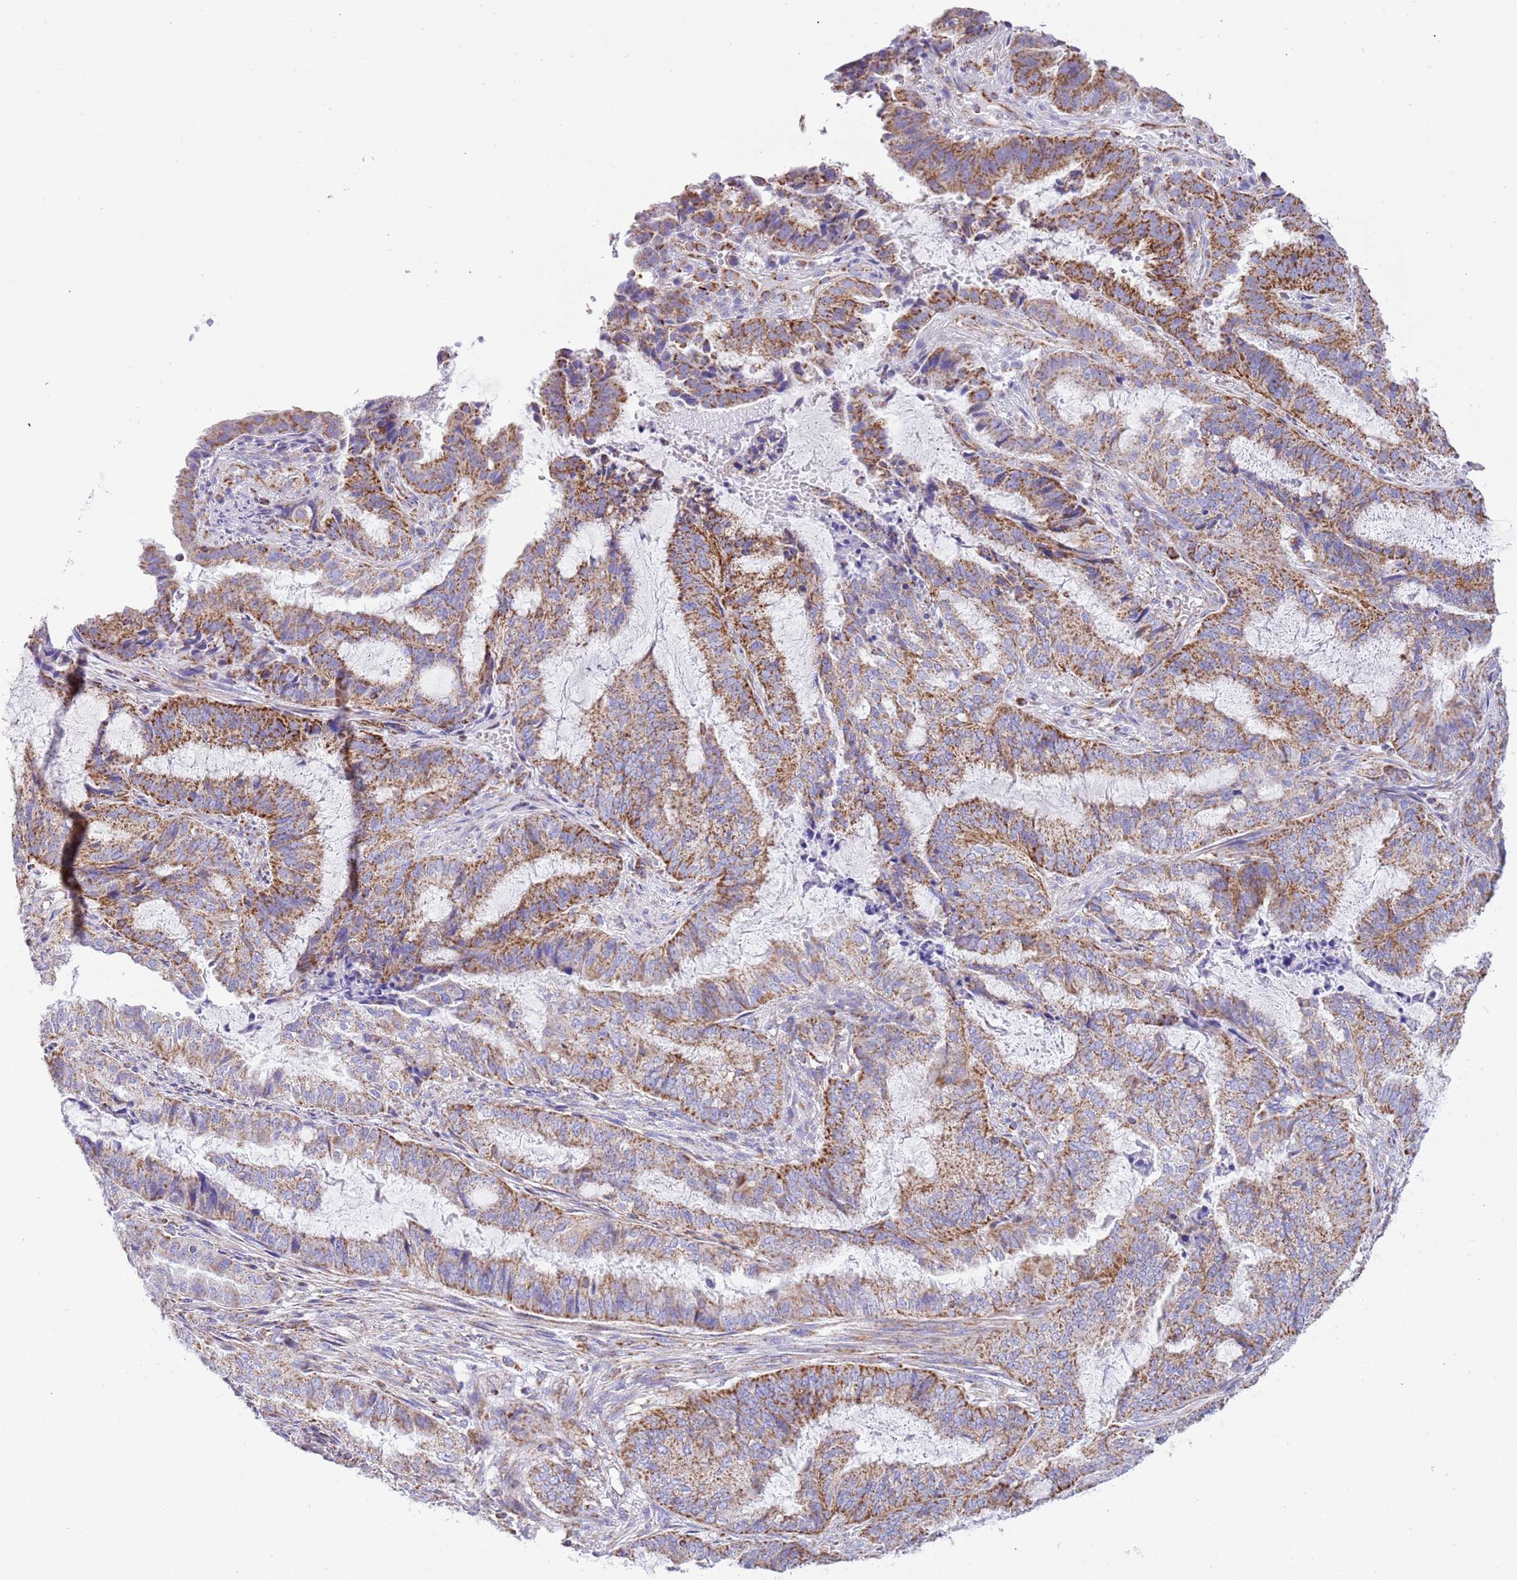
{"staining": {"intensity": "moderate", "quantity": ">75%", "location": "cytoplasmic/membranous"}, "tissue": "endometrial cancer", "cell_type": "Tumor cells", "image_type": "cancer", "snomed": [{"axis": "morphology", "description": "Adenocarcinoma, NOS"}, {"axis": "topography", "description": "Endometrium"}], "caption": "Protein analysis of endometrial adenocarcinoma tissue shows moderate cytoplasmic/membranous positivity in approximately >75% of tumor cells.", "gene": "SUCLG2", "patient": {"sex": "female", "age": 51}}